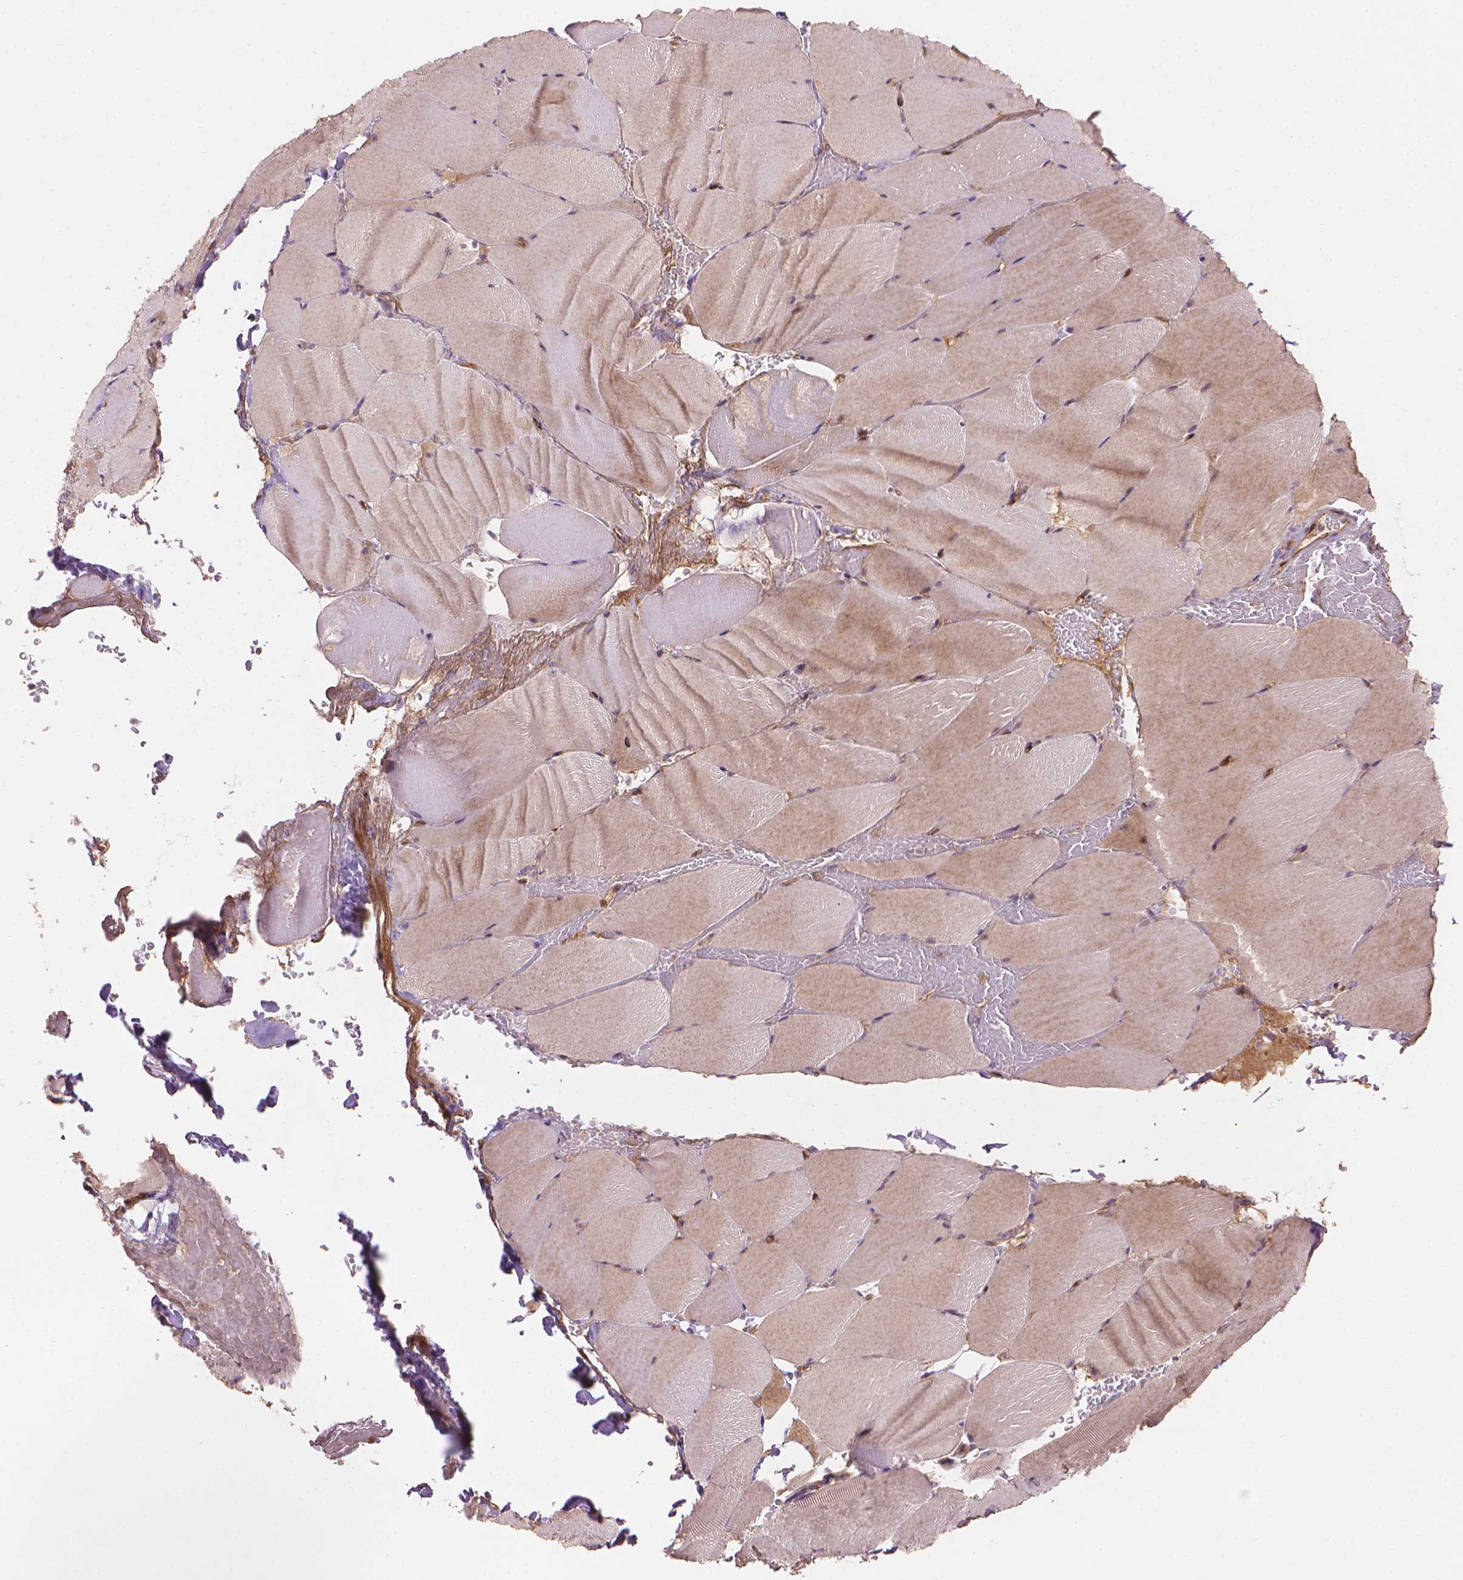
{"staining": {"intensity": "weak", "quantity": ">75%", "location": "cytoplasmic/membranous"}, "tissue": "skeletal muscle", "cell_type": "Myocytes", "image_type": "normal", "snomed": [{"axis": "morphology", "description": "Normal tissue, NOS"}, {"axis": "topography", "description": "Skeletal muscle"}], "caption": "DAB (3,3'-diaminobenzidine) immunohistochemical staining of benign skeletal muscle reveals weak cytoplasmic/membranous protein positivity in about >75% of myocytes. (brown staining indicates protein expression, while blue staining denotes nuclei).", "gene": "SMC2", "patient": {"sex": "female", "age": 37}}